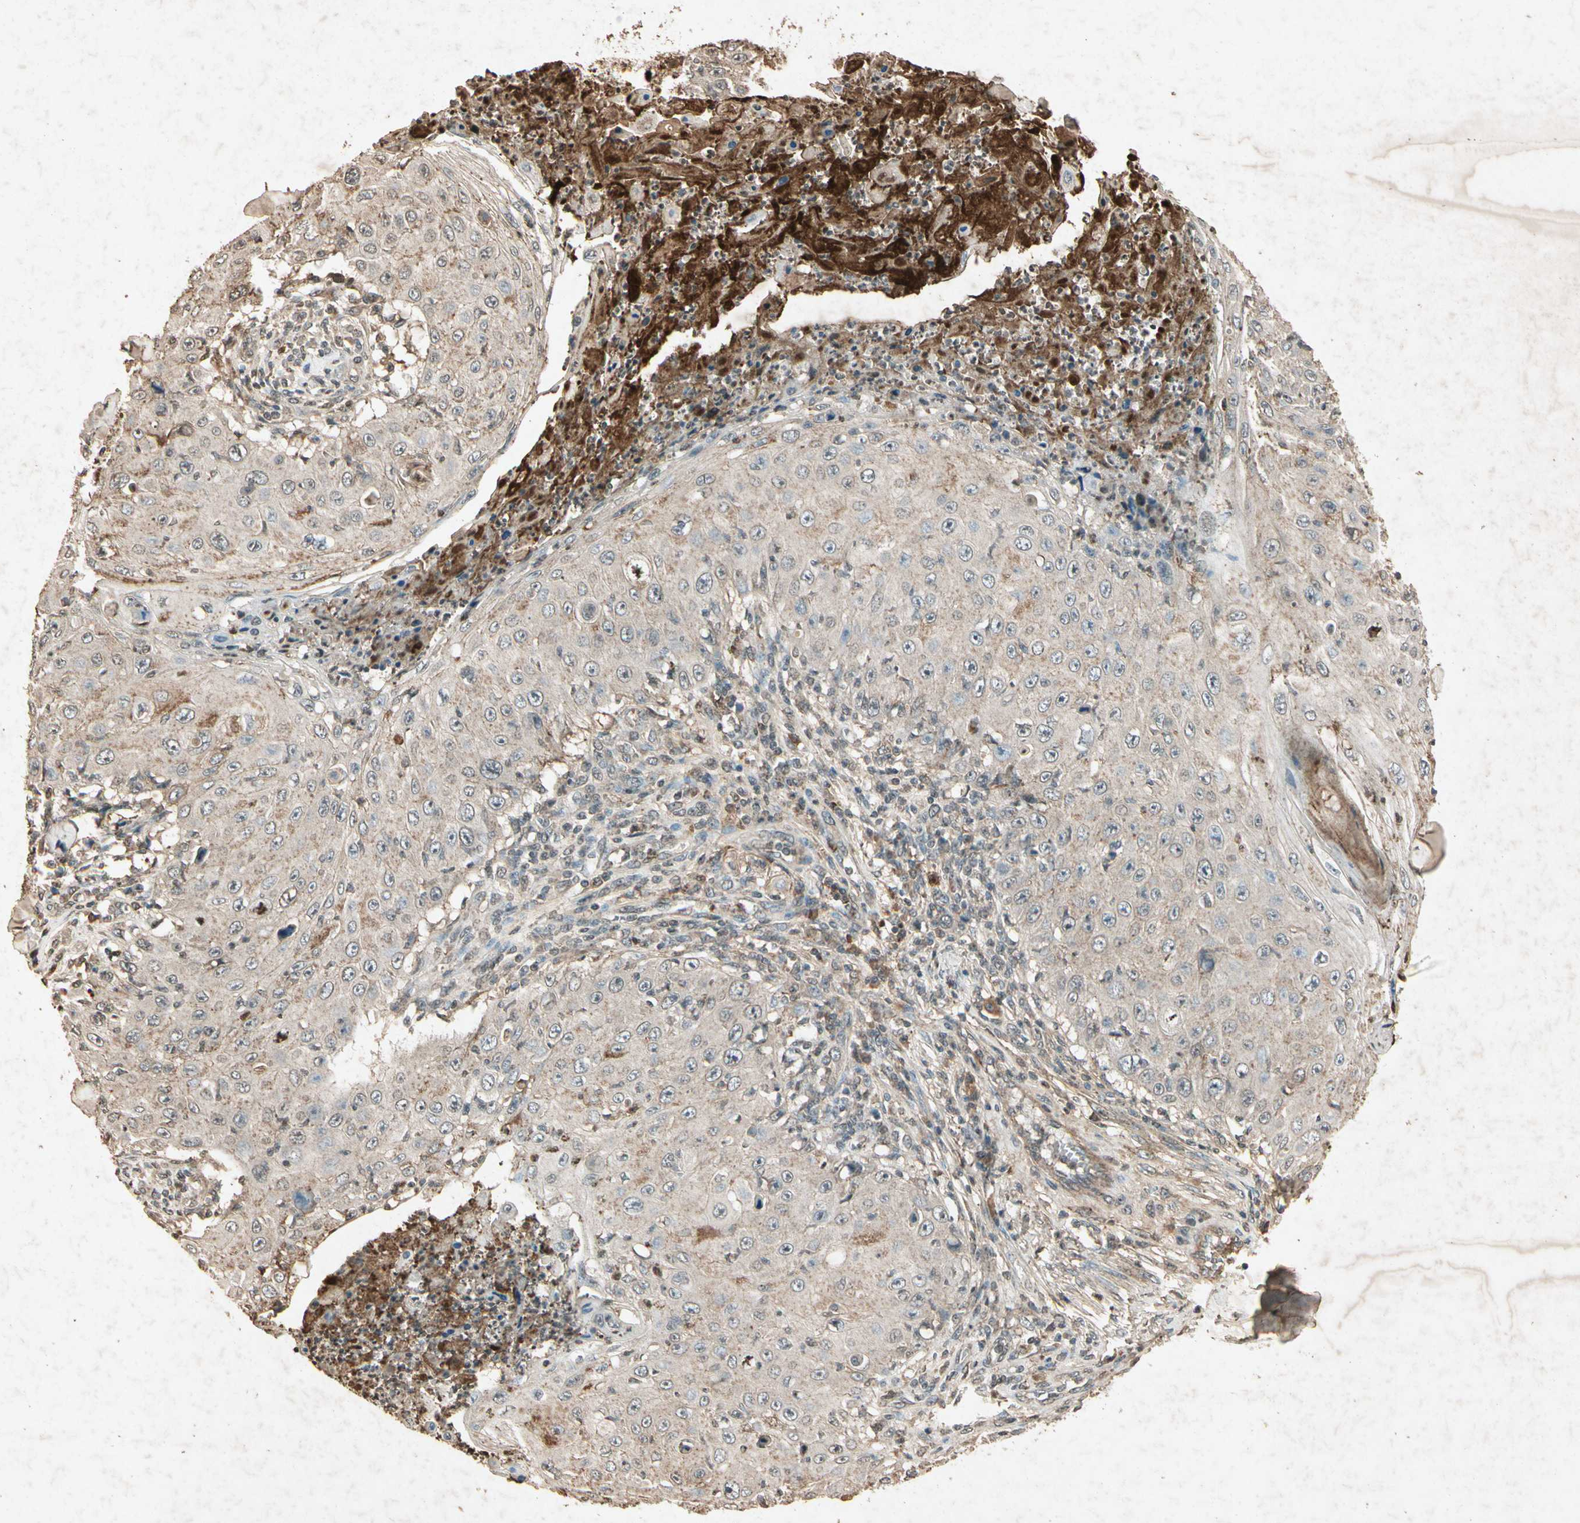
{"staining": {"intensity": "moderate", "quantity": ">75%", "location": "cytoplasmic/membranous"}, "tissue": "skin cancer", "cell_type": "Tumor cells", "image_type": "cancer", "snomed": [{"axis": "morphology", "description": "Squamous cell carcinoma, NOS"}, {"axis": "topography", "description": "Skin"}], "caption": "Immunohistochemistry (IHC) staining of squamous cell carcinoma (skin), which displays medium levels of moderate cytoplasmic/membranous staining in about >75% of tumor cells indicating moderate cytoplasmic/membranous protein expression. The staining was performed using DAB (3,3'-diaminobenzidine) (brown) for protein detection and nuclei were counterstained in hematoxylin (blue).", "gene": "GC", "patient": {"sex": "male", "age": 86}}